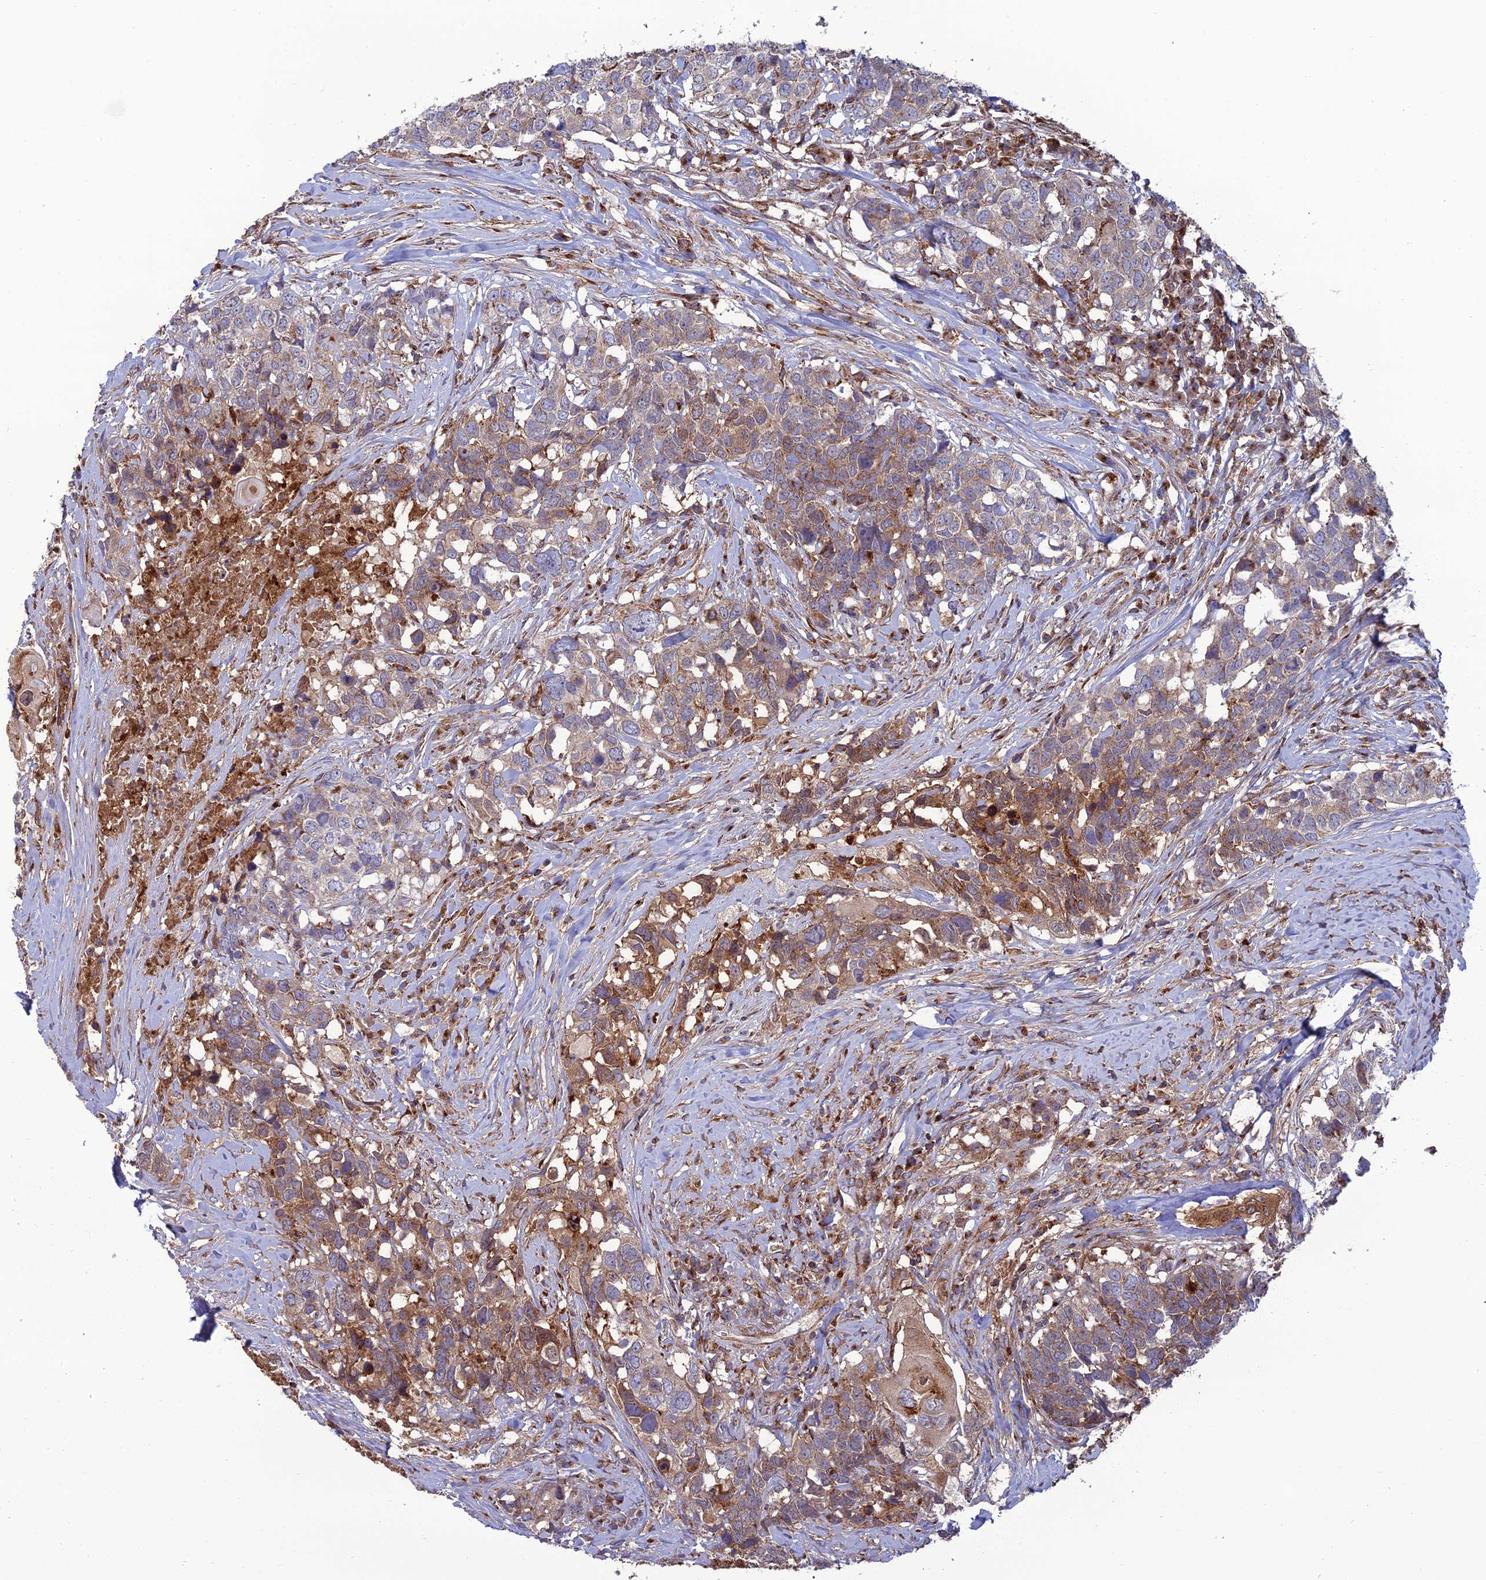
{"staining": {"intensity": "weak", "quantity": "25%-75%", "location": "cytoplasmic/membranous"}, "tissue": "head and neck cancer", "cell_type": "Tumor cells", "image_type": "cancer", "snomed": [{"axis": "morphology", "description": "Squamous cell carcinoma, NOS"}, {"axis": "topography", "description": "Head-Neck"}], "caption": "Immunohistochemistry (IHC) histopathology image of neoplastic tissue: human head and neck cancer (squamous cell carcinoma) stained using immunohistochemistry exhibits low levels of weak protein expression localized specifically in the cytoplasmic/membranous of tumor cells, appearing as a cytoplasmic/membranous brown color.", "gene": "LNPEP", "patient": {"sex": "male", "age": 66}}